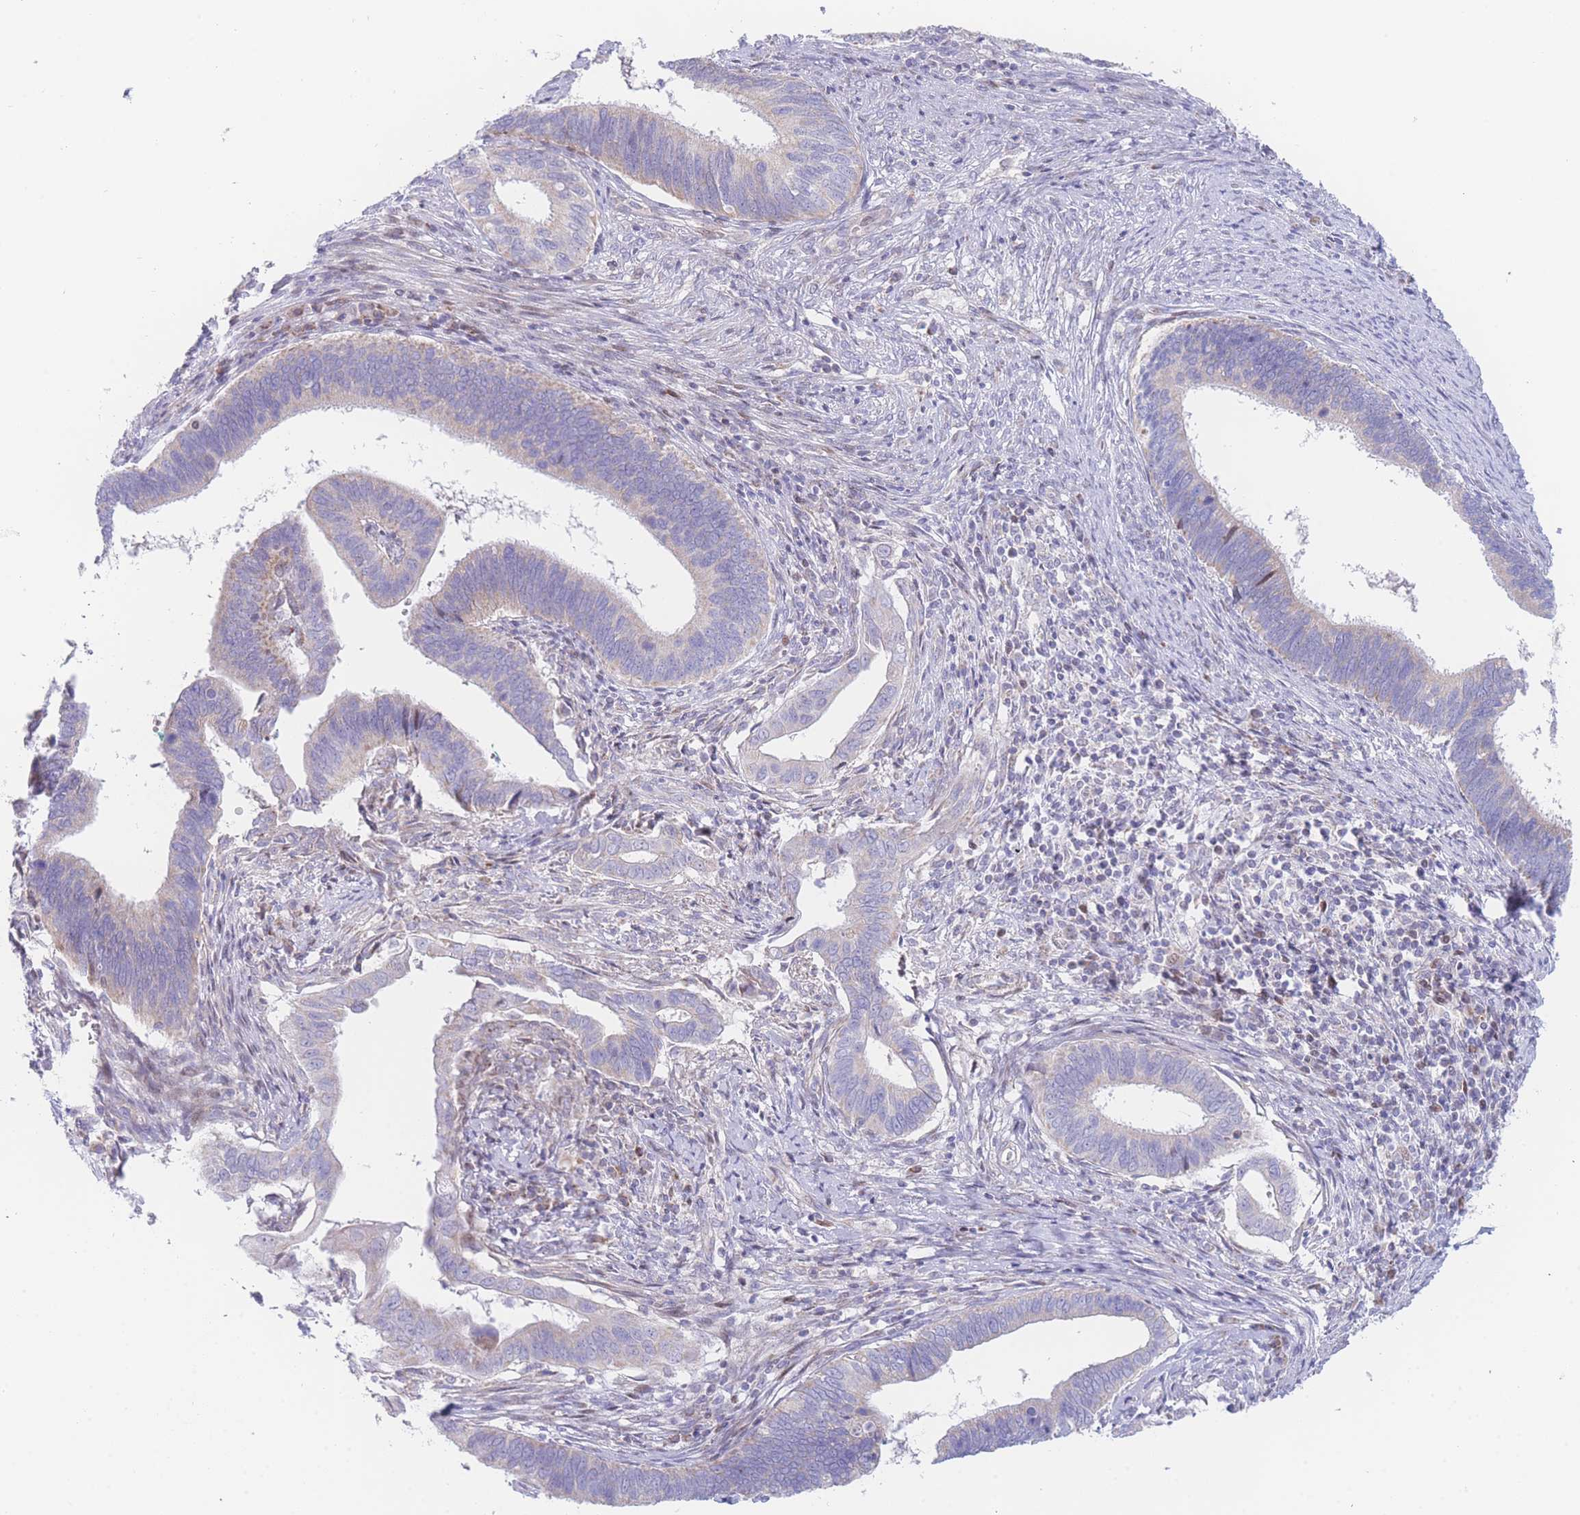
{"staining": {"intensity": "weak", "quantity": "<25%", "location": "cytoplasmic/membranous"}, "tissue": "cervical cancer", "cell_type": "Tumor cells", "image_type": "cancer", "snomed": [{"axis": "morphology", "description": "Adenocarcinoma, NOS"}, {"axis": "topography", "description": "Cervix"}], "caption": "A micrograph of human adenocarcinoma (cervical) is negative for staining in tumor cells.", "gene": "GPAM", "patient": {"sex": "female", "age": 42}}